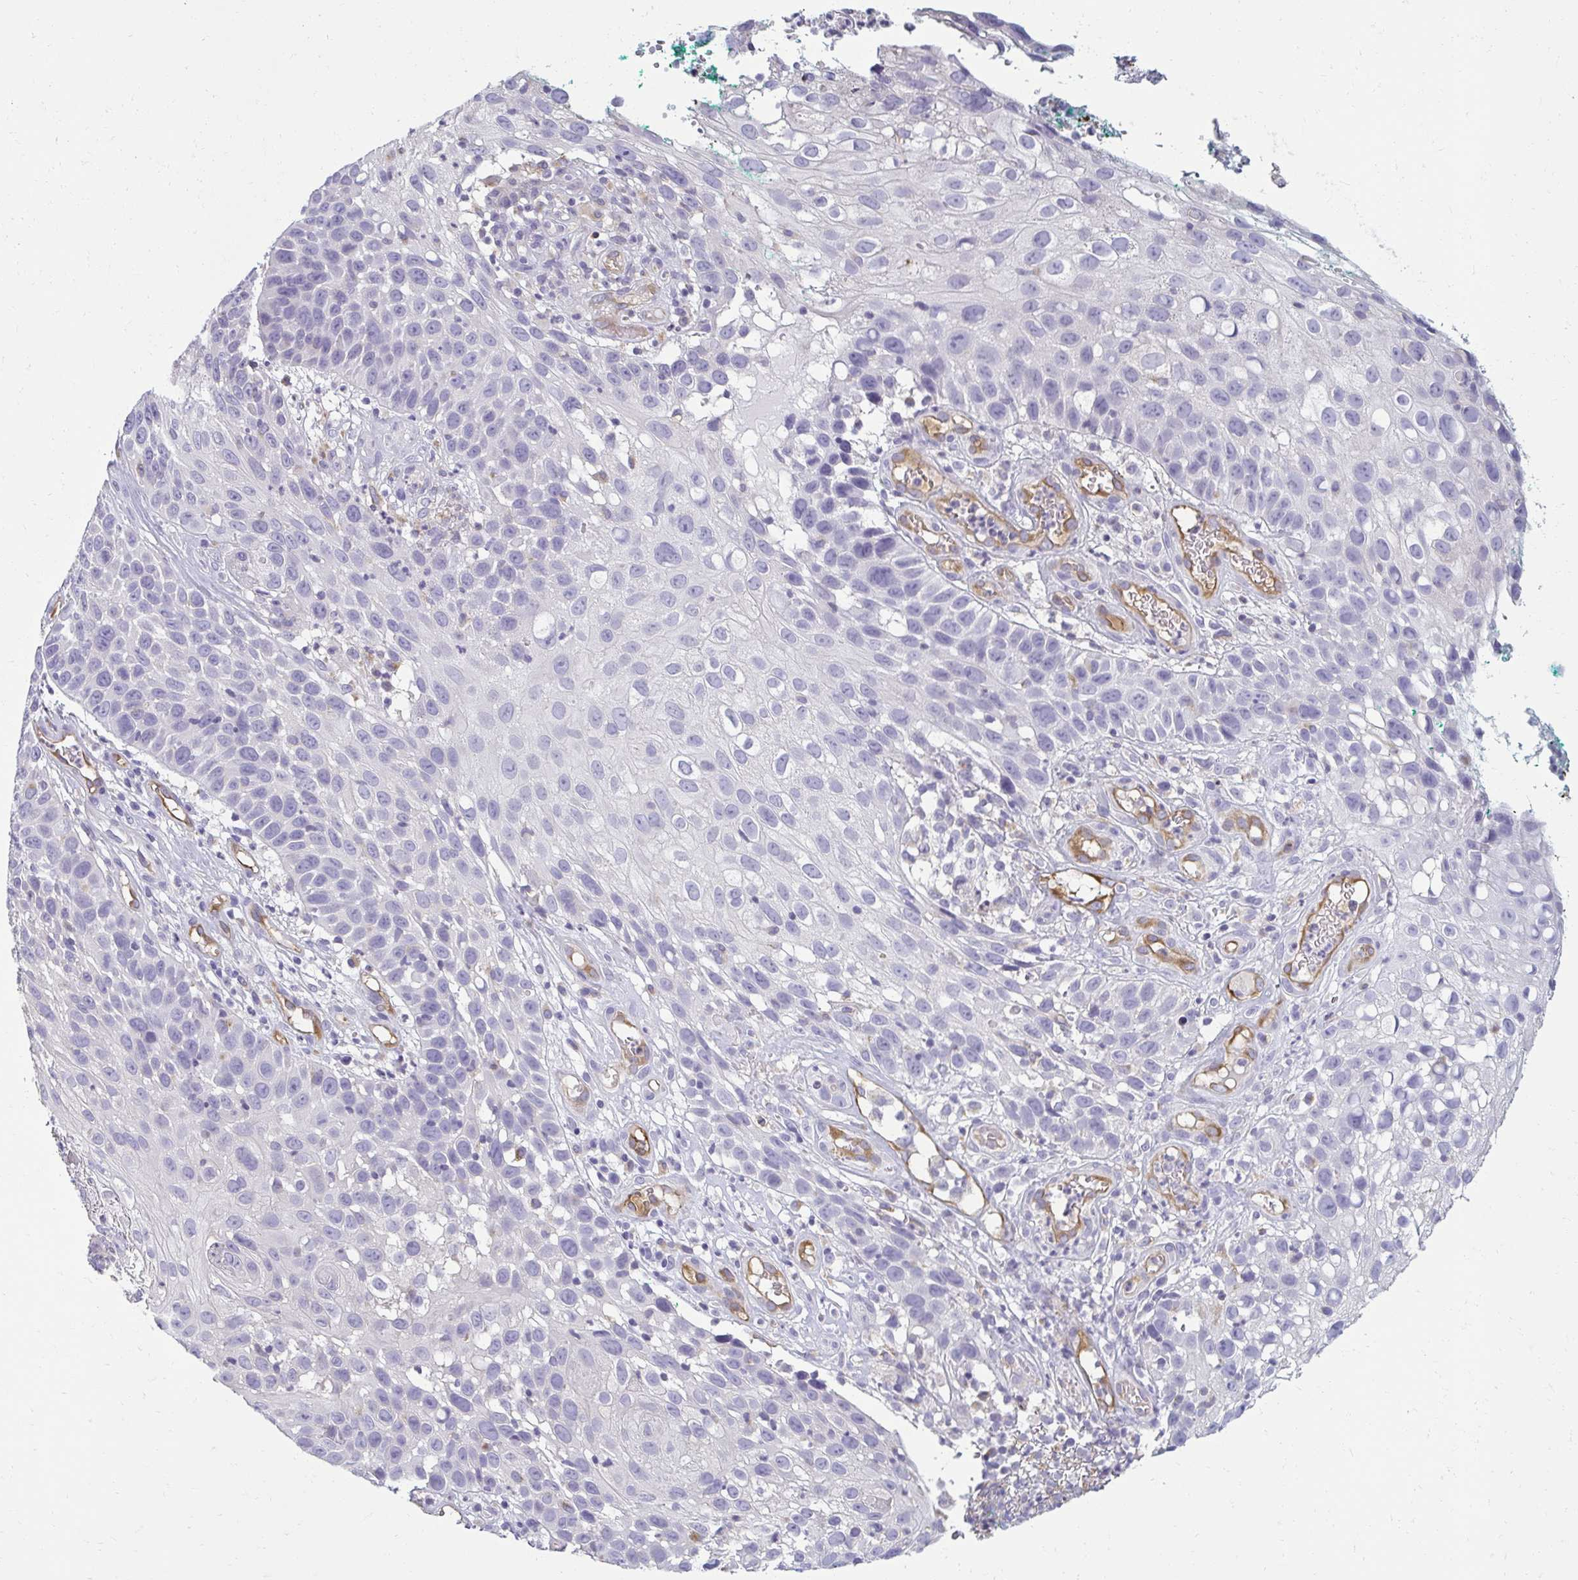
{"staining": {"intensity": "negative", "quantity": "none", "location": "none"}, "tissue": "skin cancer", "cell_type": "Tumor cells", "image_type": "cancer", "snomed": [{"axis": "morphology", "description": "Squamous cell carcinoma, NOS"}, {"axis": "topography", "description": "Skin"}], "caption": "Histopathology image shows no significant protein expression in tumor cells of squamous cell carcinoma (skin). Nuclei are stained in blue.", "gene": "PDE2A", "patient": {"sex": "male", "age": 92}}